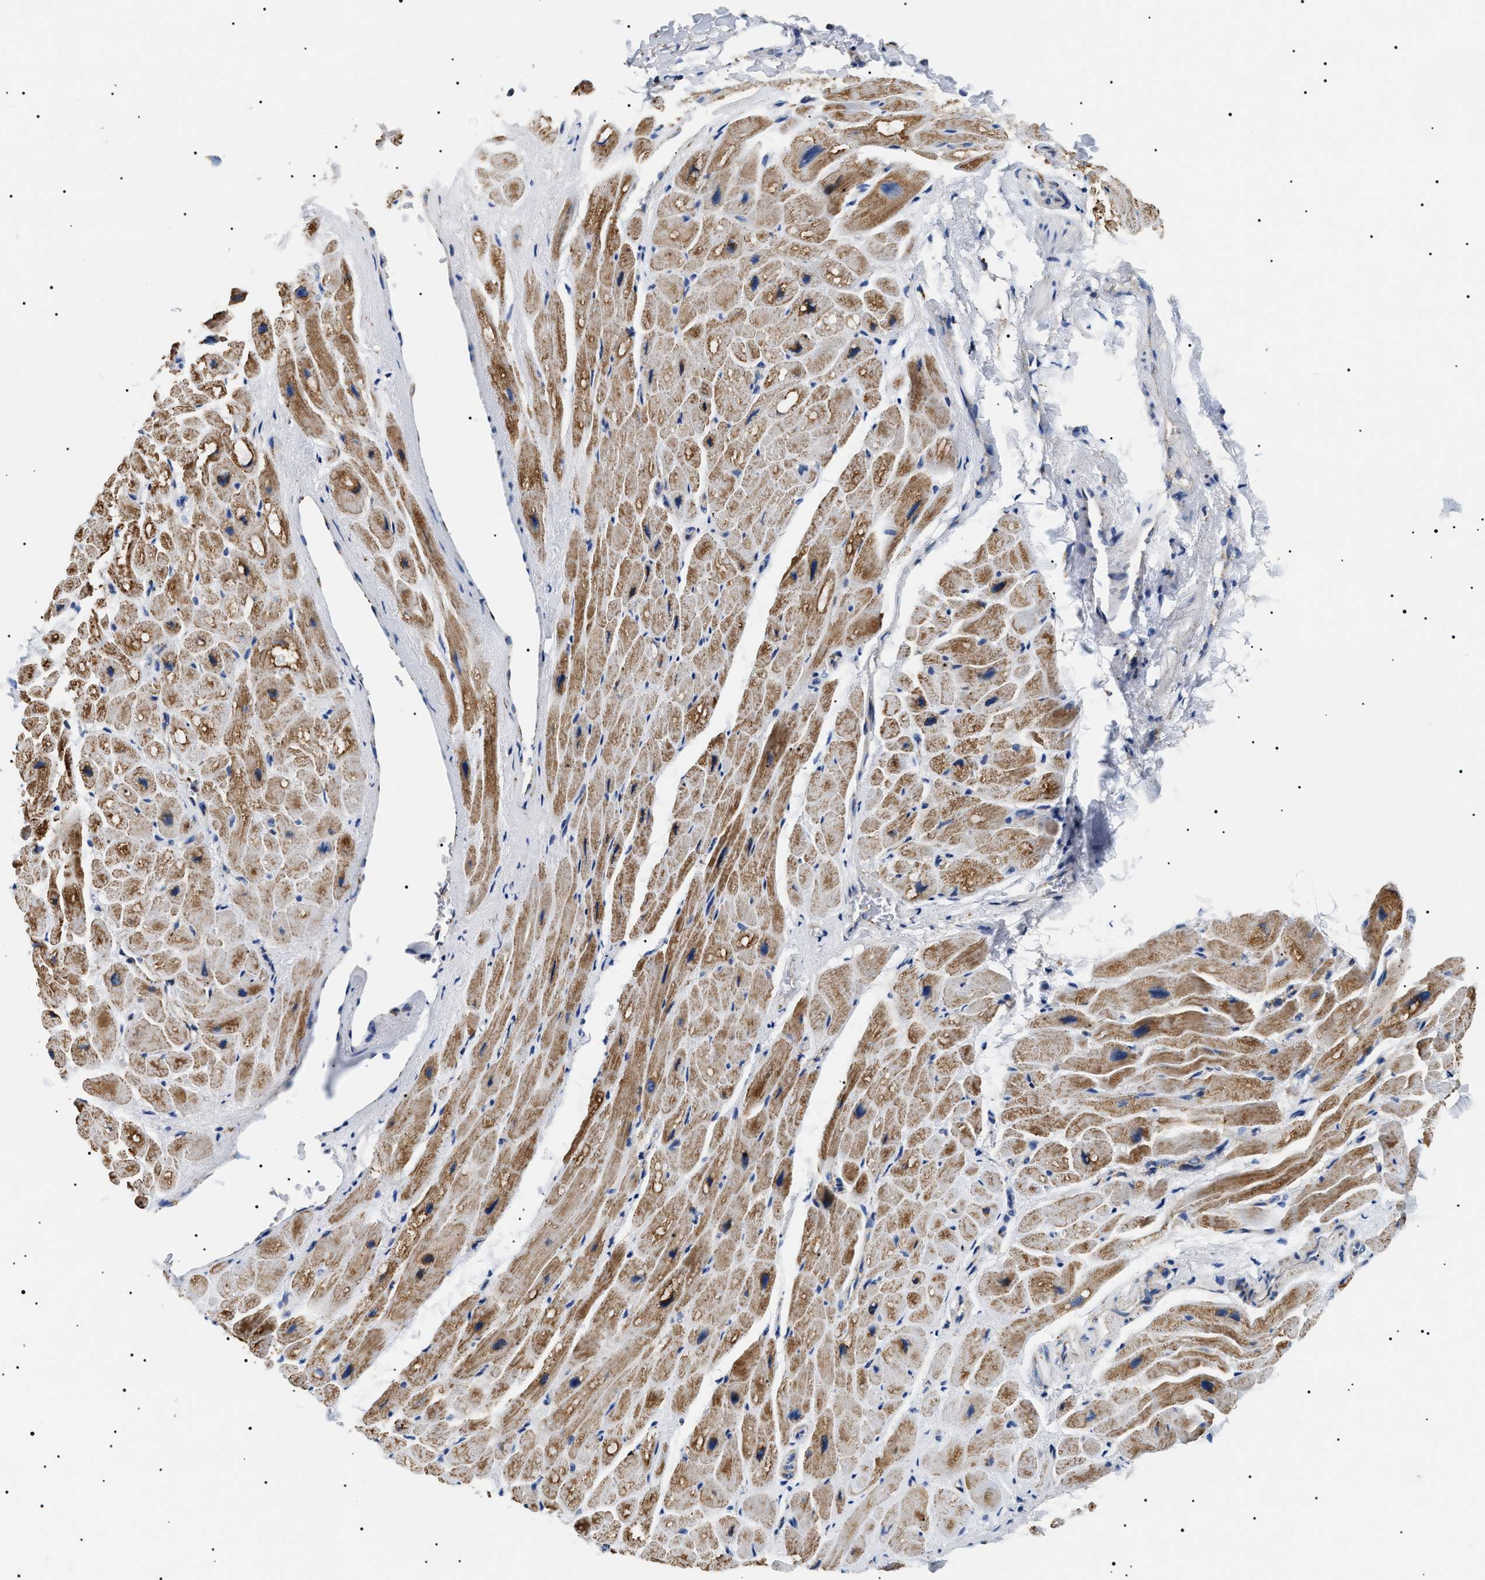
{"staining": {"intensity": "moderate", "quantity": ">75%", "location": "cytoplasmic/membranous"}, "tissue": "heart muscle", "cell_type": "Cardiomyocytes", "image_type": "normal", "snomed": [{"axis": "morphology", "description": "Normal tissue, NOS"}, {"axis": "topography", "description": "Heart"}], "caption": "This micrograph demonstrates benign heart muscle stained with immunohistochemistry to label a protein in brown. The cytoplasmic/membranous of cardiomyocytes show moderate positivity for the protein. Nuclei are counter-stained blue.", "gene": "OXSM", "patient": {"sex": "male", "age": 49}}